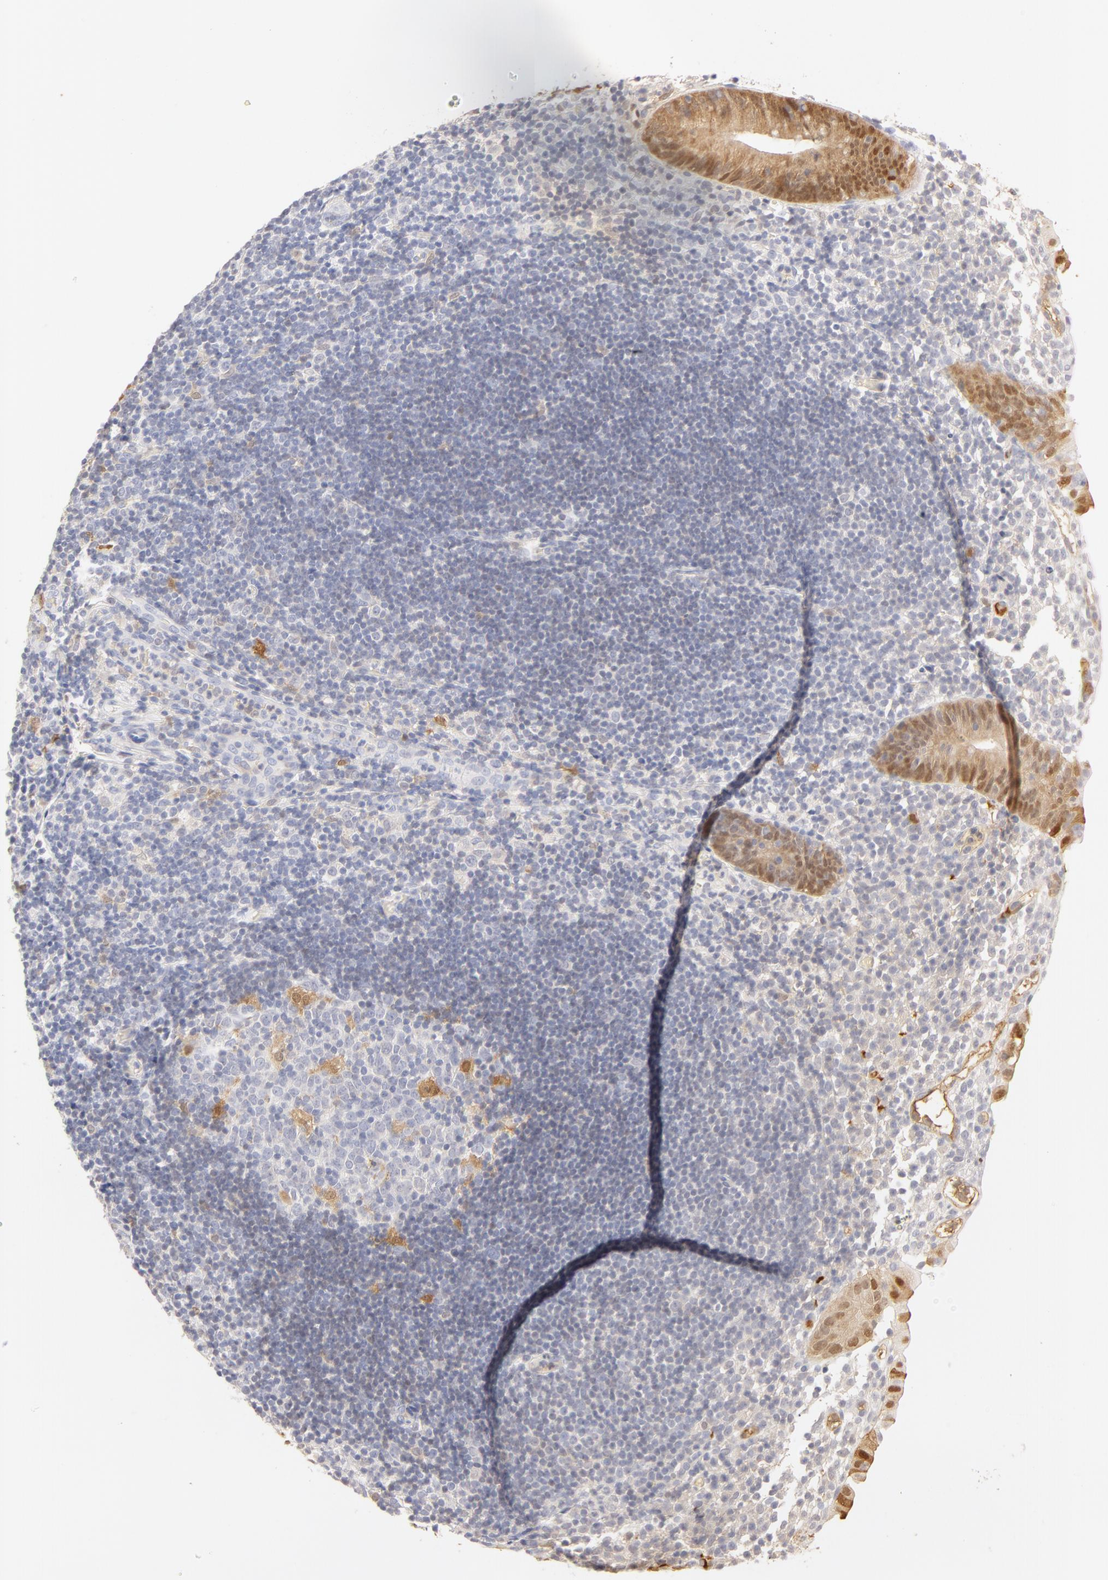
{"staining": {"intensity": "weak", "quantity": "25%-75%", "location": "cytoplasmic/membranous,nuclear"}, "tissue": "appendix", "cell_type": "Glandular cells", "image_type": "normal", "snomed": [{"axis": "morphology", "description": "Normal tissue, NOS"}, {"axis": "topography", "description": "Appendix"}], "caption": "A low amount of weak cytoplasmic/membranous,nuclear staining is appreciated in approximately 25%-75% of glandular cells in unremarkable appendix. The staining was performed using DAB (3,3'-diaminobenzidine) to visualize the protein expression in brown, while the nuclei were stained in blue with hematoxylin (Magnification: 20x).", "gene": "CA2", "patient": {"sex": "male", "age": 25}}